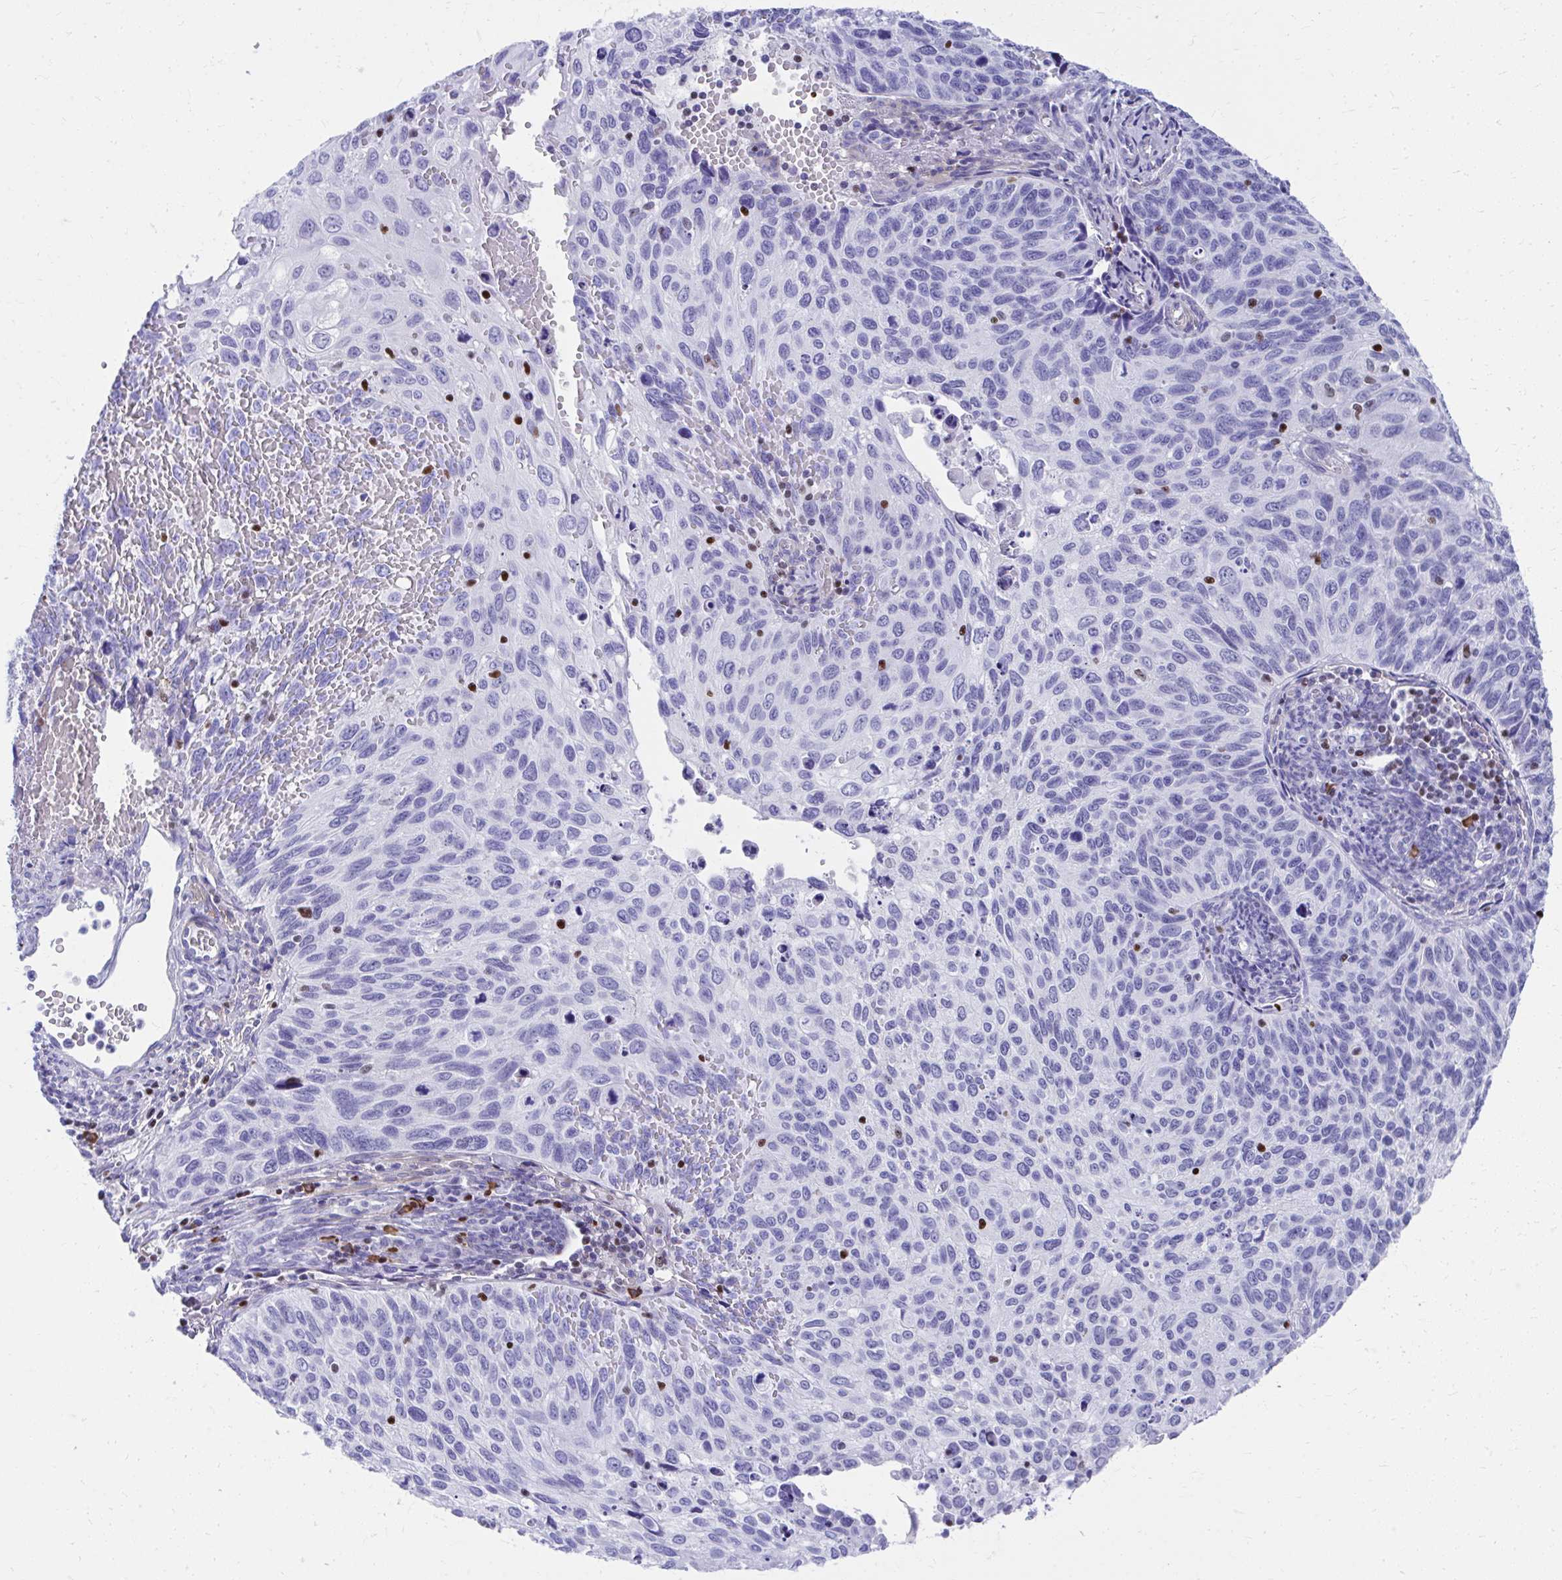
{"staining": {"intensity": "negative", "quantity": "none", "location": "none"}, "tissue": "cervical cancer", "cell_type": "Tumor cells", "image_type": "cancer", "snomed": [{"axis": "morphology", "description": "Squamous cell carcinoma, NOS"}, {"axis": "topography", "description": "Cervix"}], "caption": "A high-resolution image shows immunohistochemistry staining of cervical cancer (squamous cell carcinoma), which exhibits no significant positivity in tumor cells. The staining is performed using DAB brown chromogen with nuclei counter-stained in using hematoxylin.", "gene": "RUNX3", "patient": {"sex": "female", "age": 70}}